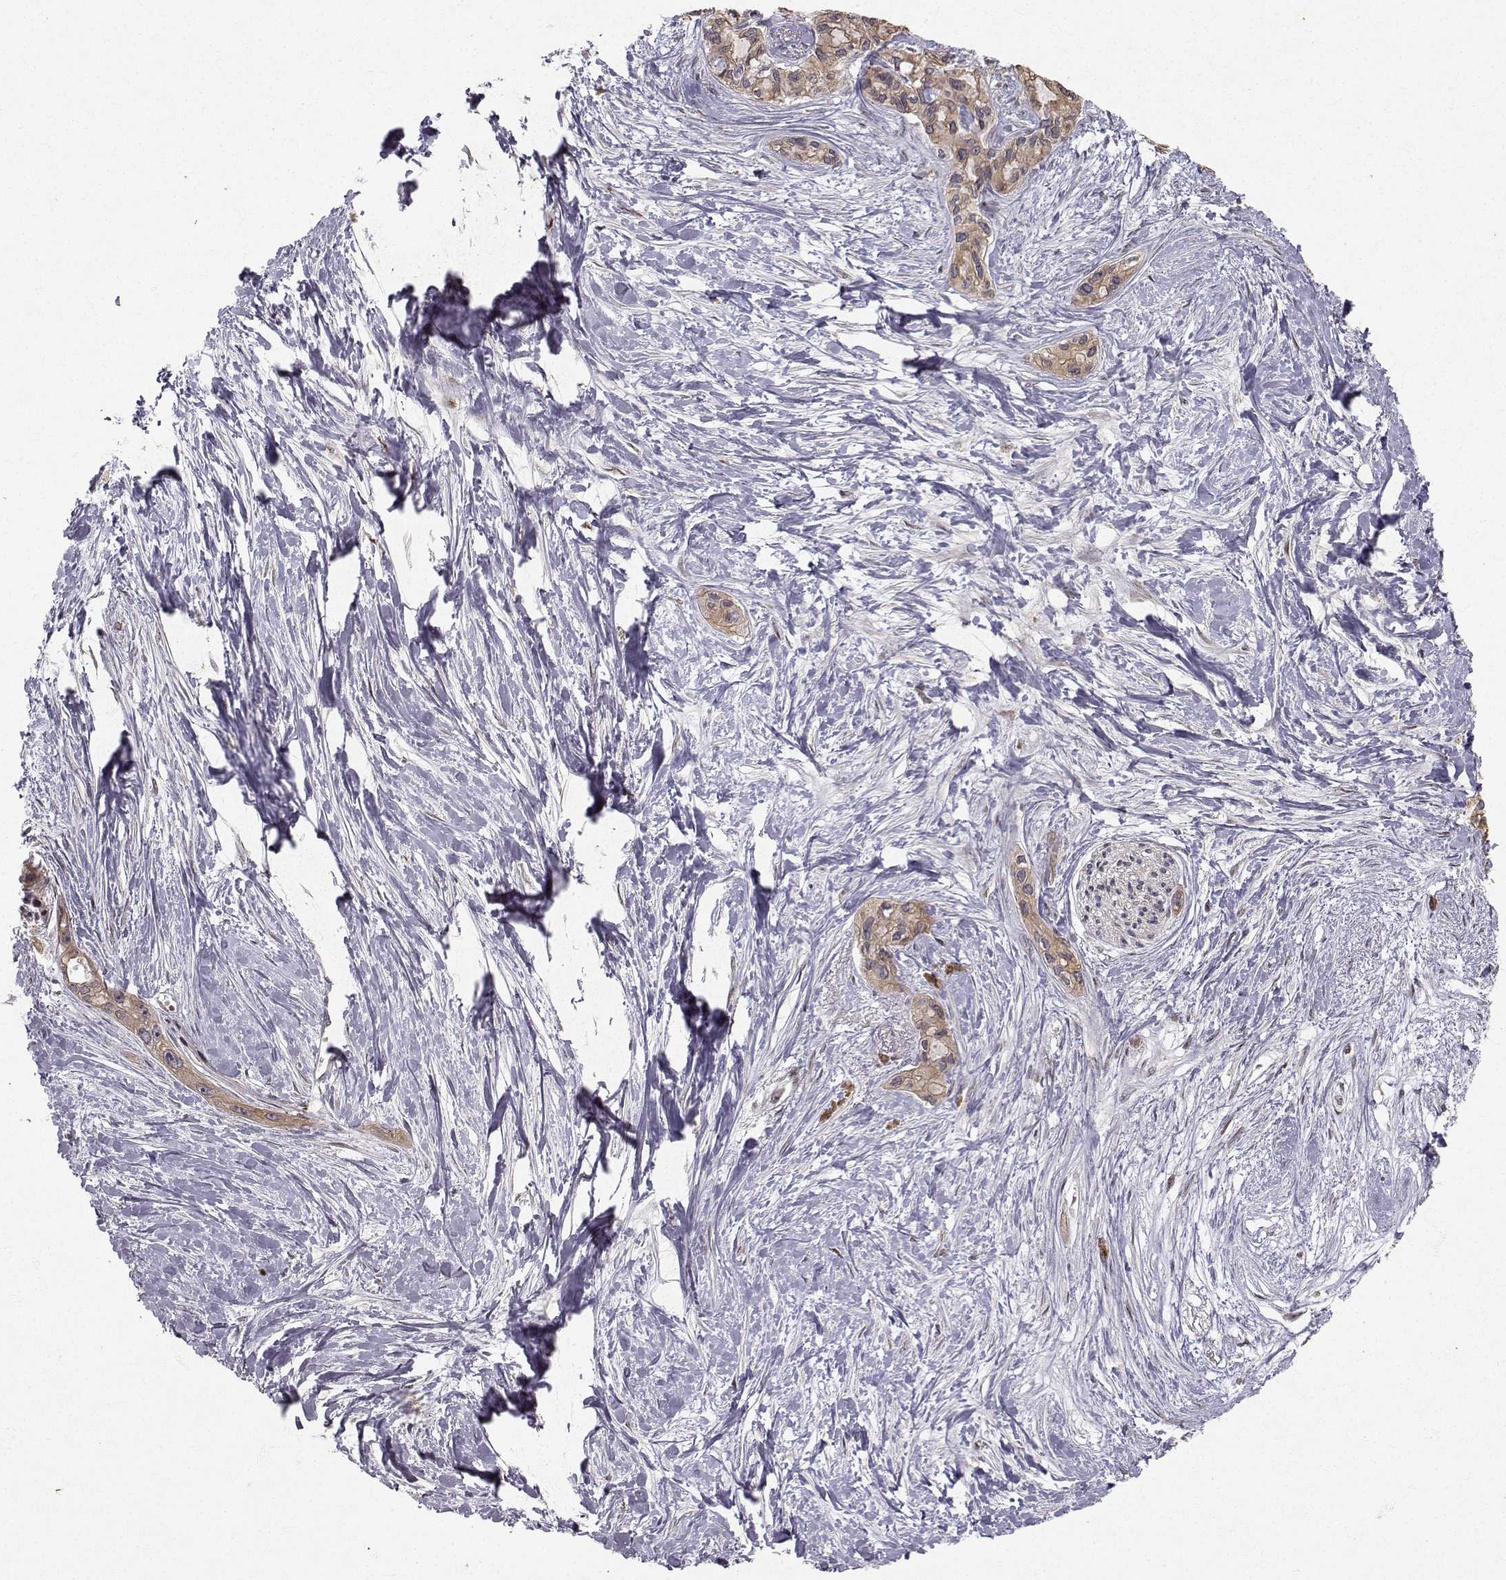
{"staining": {"intensity": "moderate", "quantity": "25%-75%", "location": "cytoplasmic/membranous"}, "tissue": "pancreatic cancer", "cell_type": "Tumor cells", "image_type": "cancer", "snomed": [{"axis": "morphology", "description": "Adenocarcinoma, NOS"}, {"axis": "topography", "description": "Pancreas"}], "caption": "High-power microscopy captured an immunohistochemistry micrograph of adenocarcinoma (pancreatic), revealing moderate cytoplasmic/membranous staining in approximately 25%-75% of tumor cells.", "gene": "APC", "patient": {"sex": "female", "age": 50}}